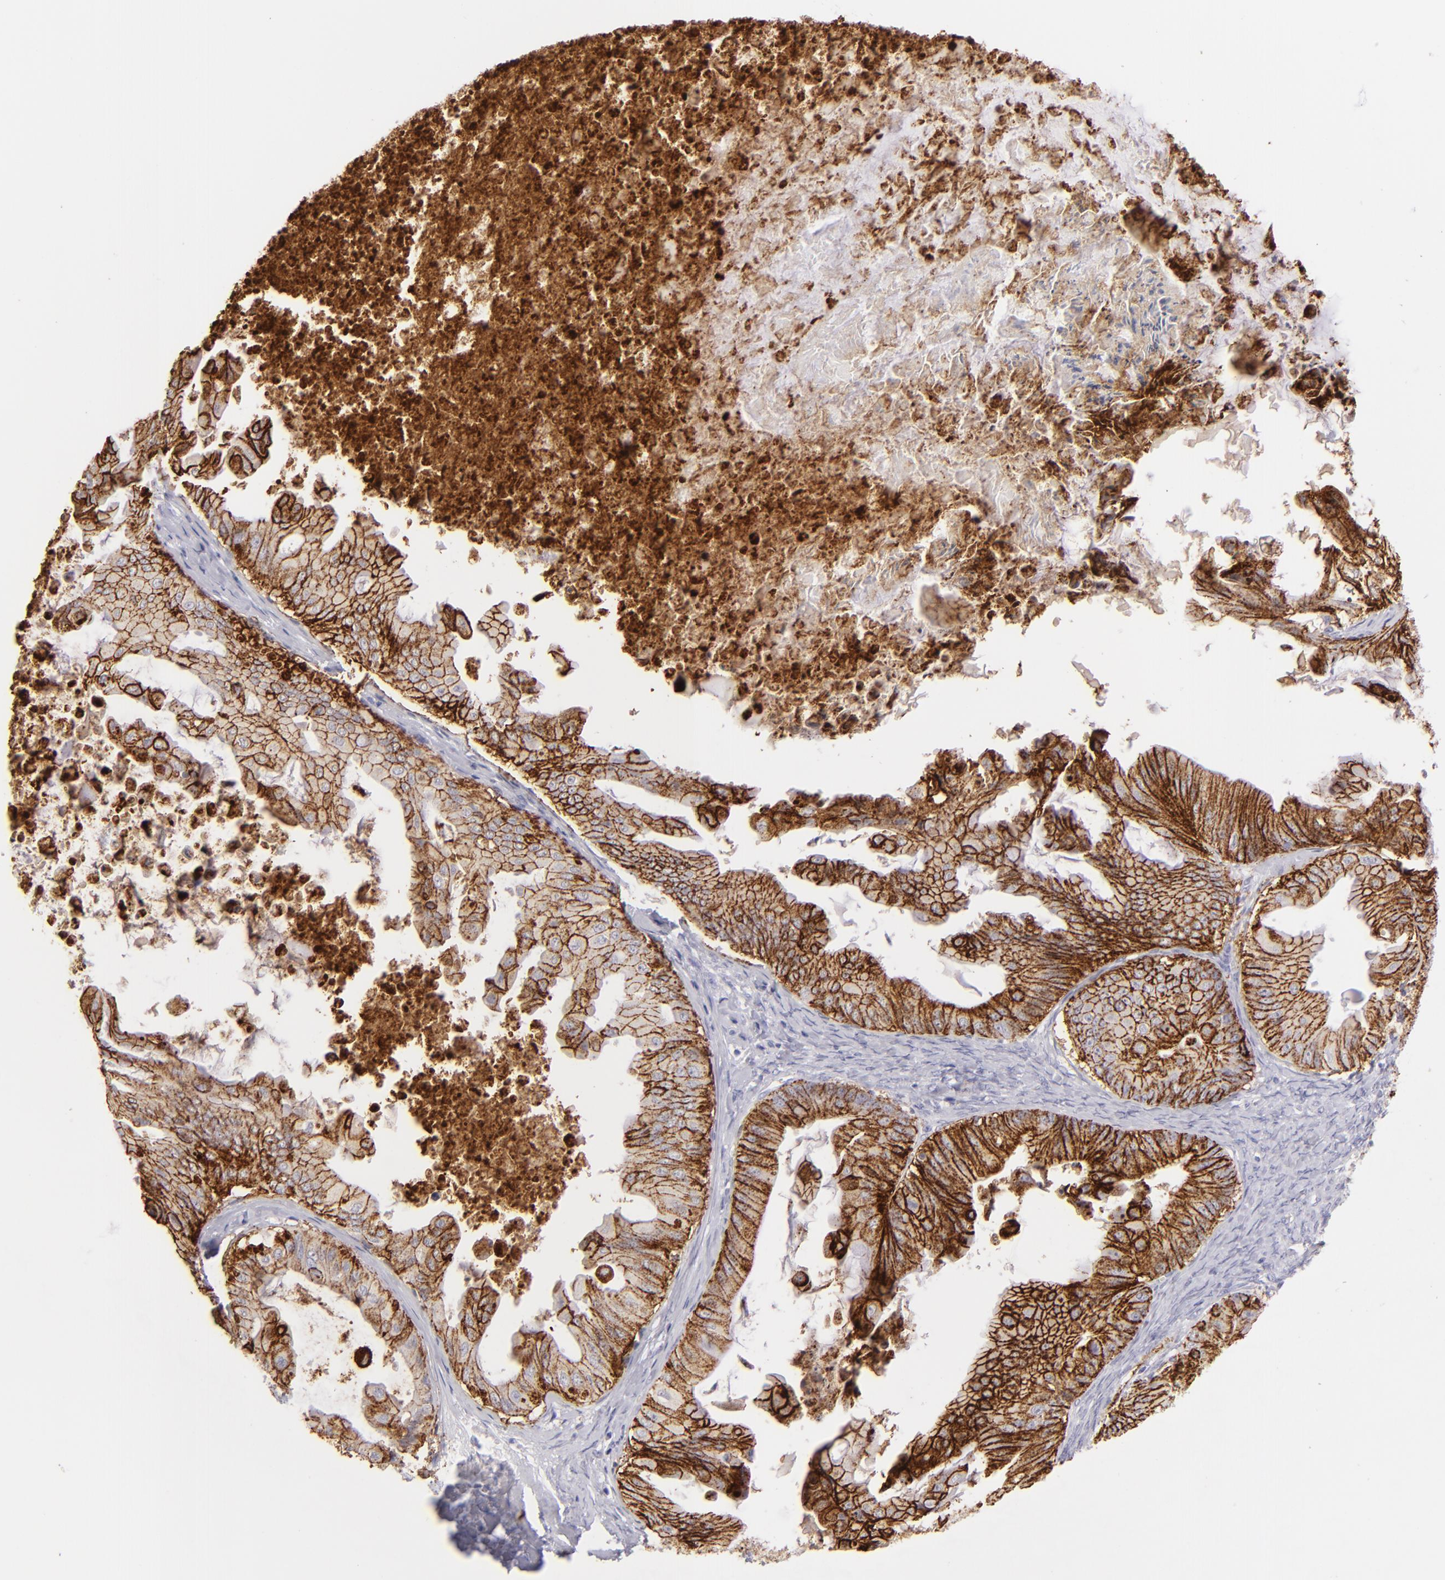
{"staining": {"intensity": "strong", "quantity": ">75%", "location": "cytoplasmic/membranous"}, "tissue": "ovarian cancer", "cell_type": "Tumor cells", "image_type": "cancer", "snomed": [{"axis": "morphology", "description": "Cystadenocarcinoma, mucinous, NOS"}, {"axis": "topography", "description": "Ovary"}], "caption": "Immunohistochemical staining of ovarian mucinous cystadenocarcinoma reveals high levels of strong cytoplasmic/membranous staining in approximately >75% of tumor cells.", "gene": "CLDN4", "patient": {"sex": "female", "age": 37}}